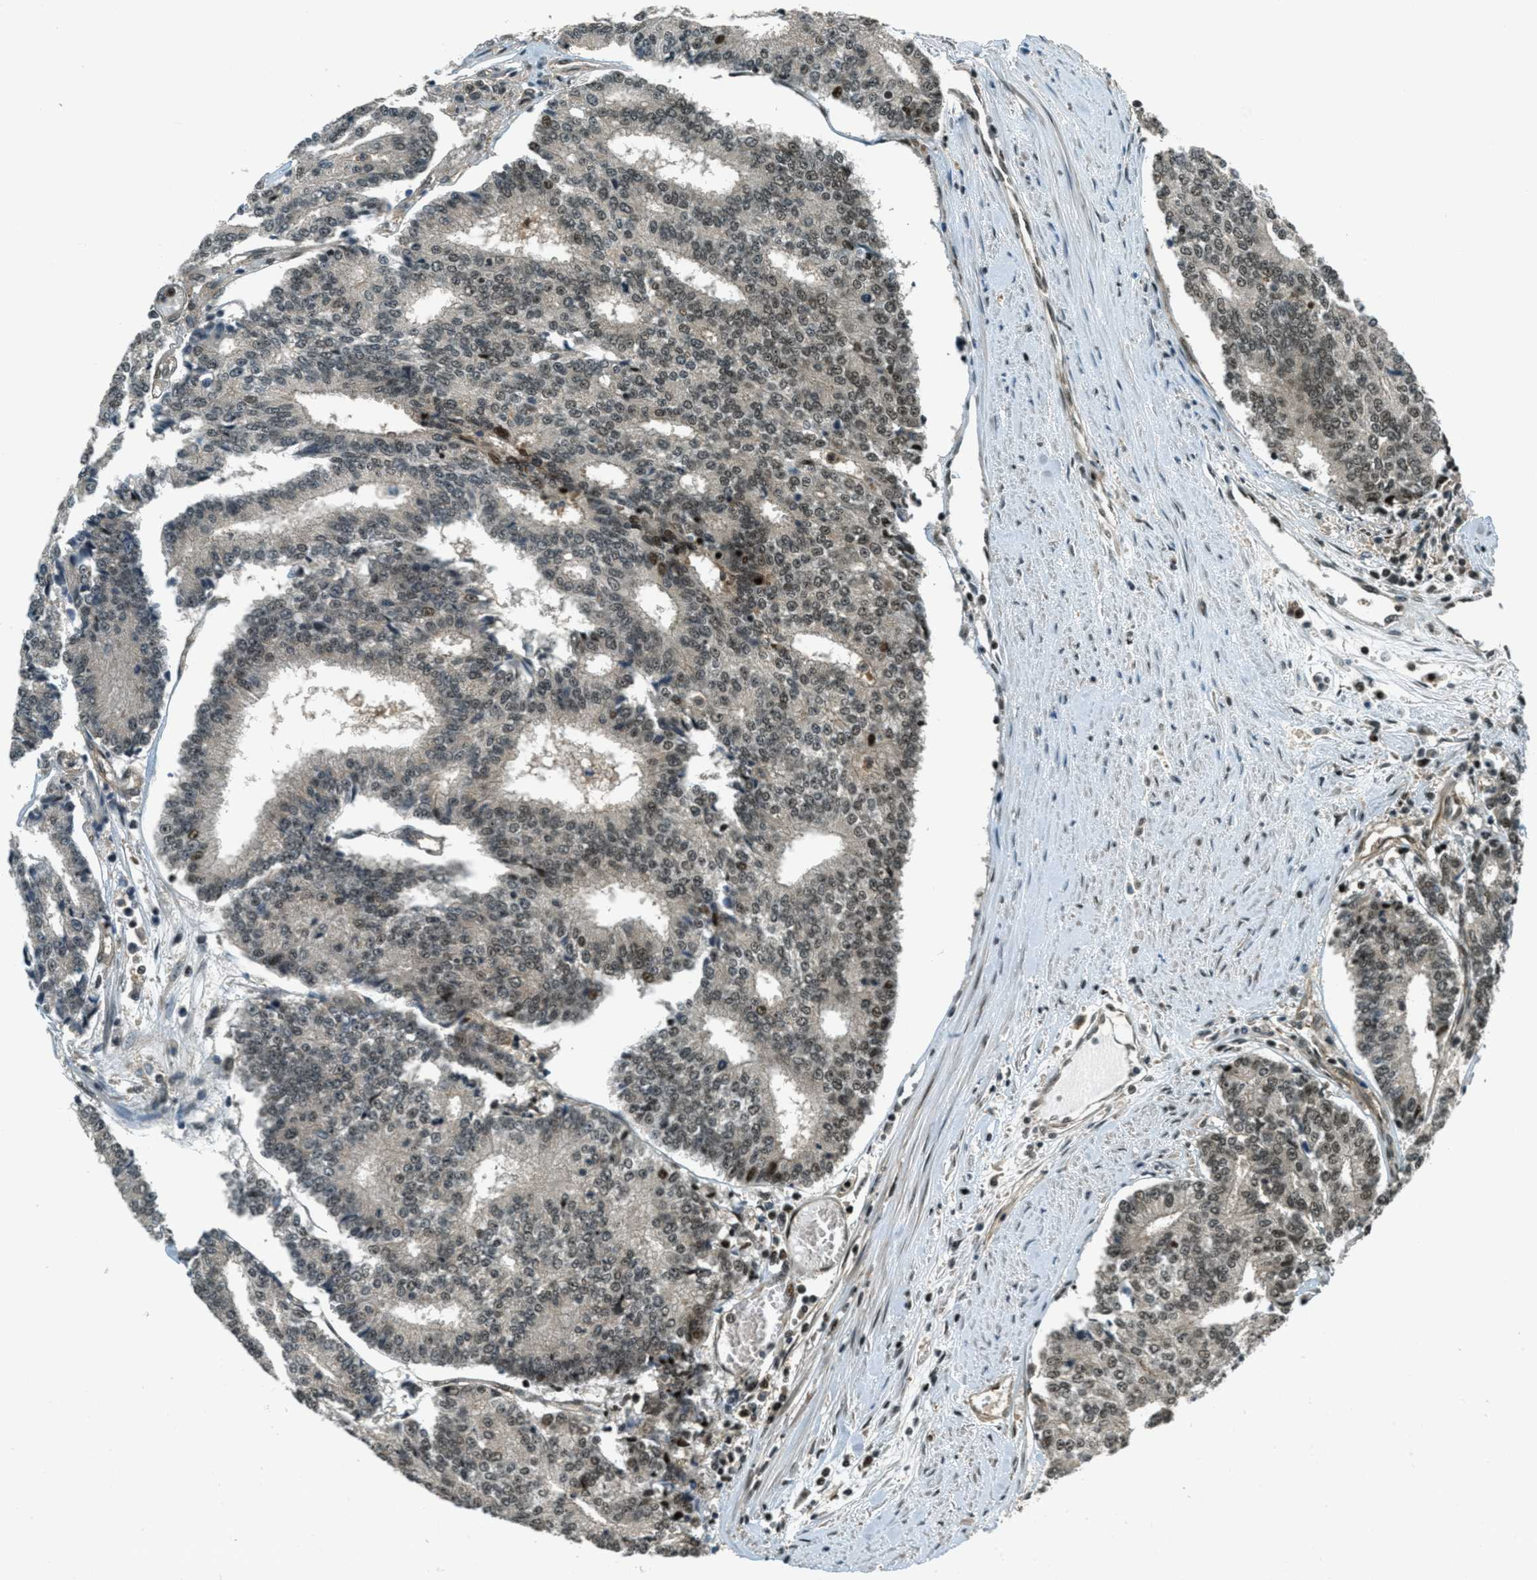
{"staining": {"intensity": "moderate", "quantity": "25%-75%", "location": "cytoplasmic/membranous,nuclear"}, "tissue": "prostate cancer", "cell_type": "Tumor cells", "image_type": "cancer", "snomed": [{"axis": "morphology", "description": "Normal tissue, NOS"}, {"axis": "morphology", "description": "Adenocarcinoma, High grade"}, {"axis": "topography", "description": "Prostate"}, {"axis": "topography", "description": "Seminal veicle"}], "caption": "Immunohistochemical staining of human prostate cancer reveals medium levels of moderate cytoplasmic/membranous and nuclear positivity in about 25%-75% of tumor cells.", "gene": "FOXM1", "patient": {"sex": "male", "age": 55}}